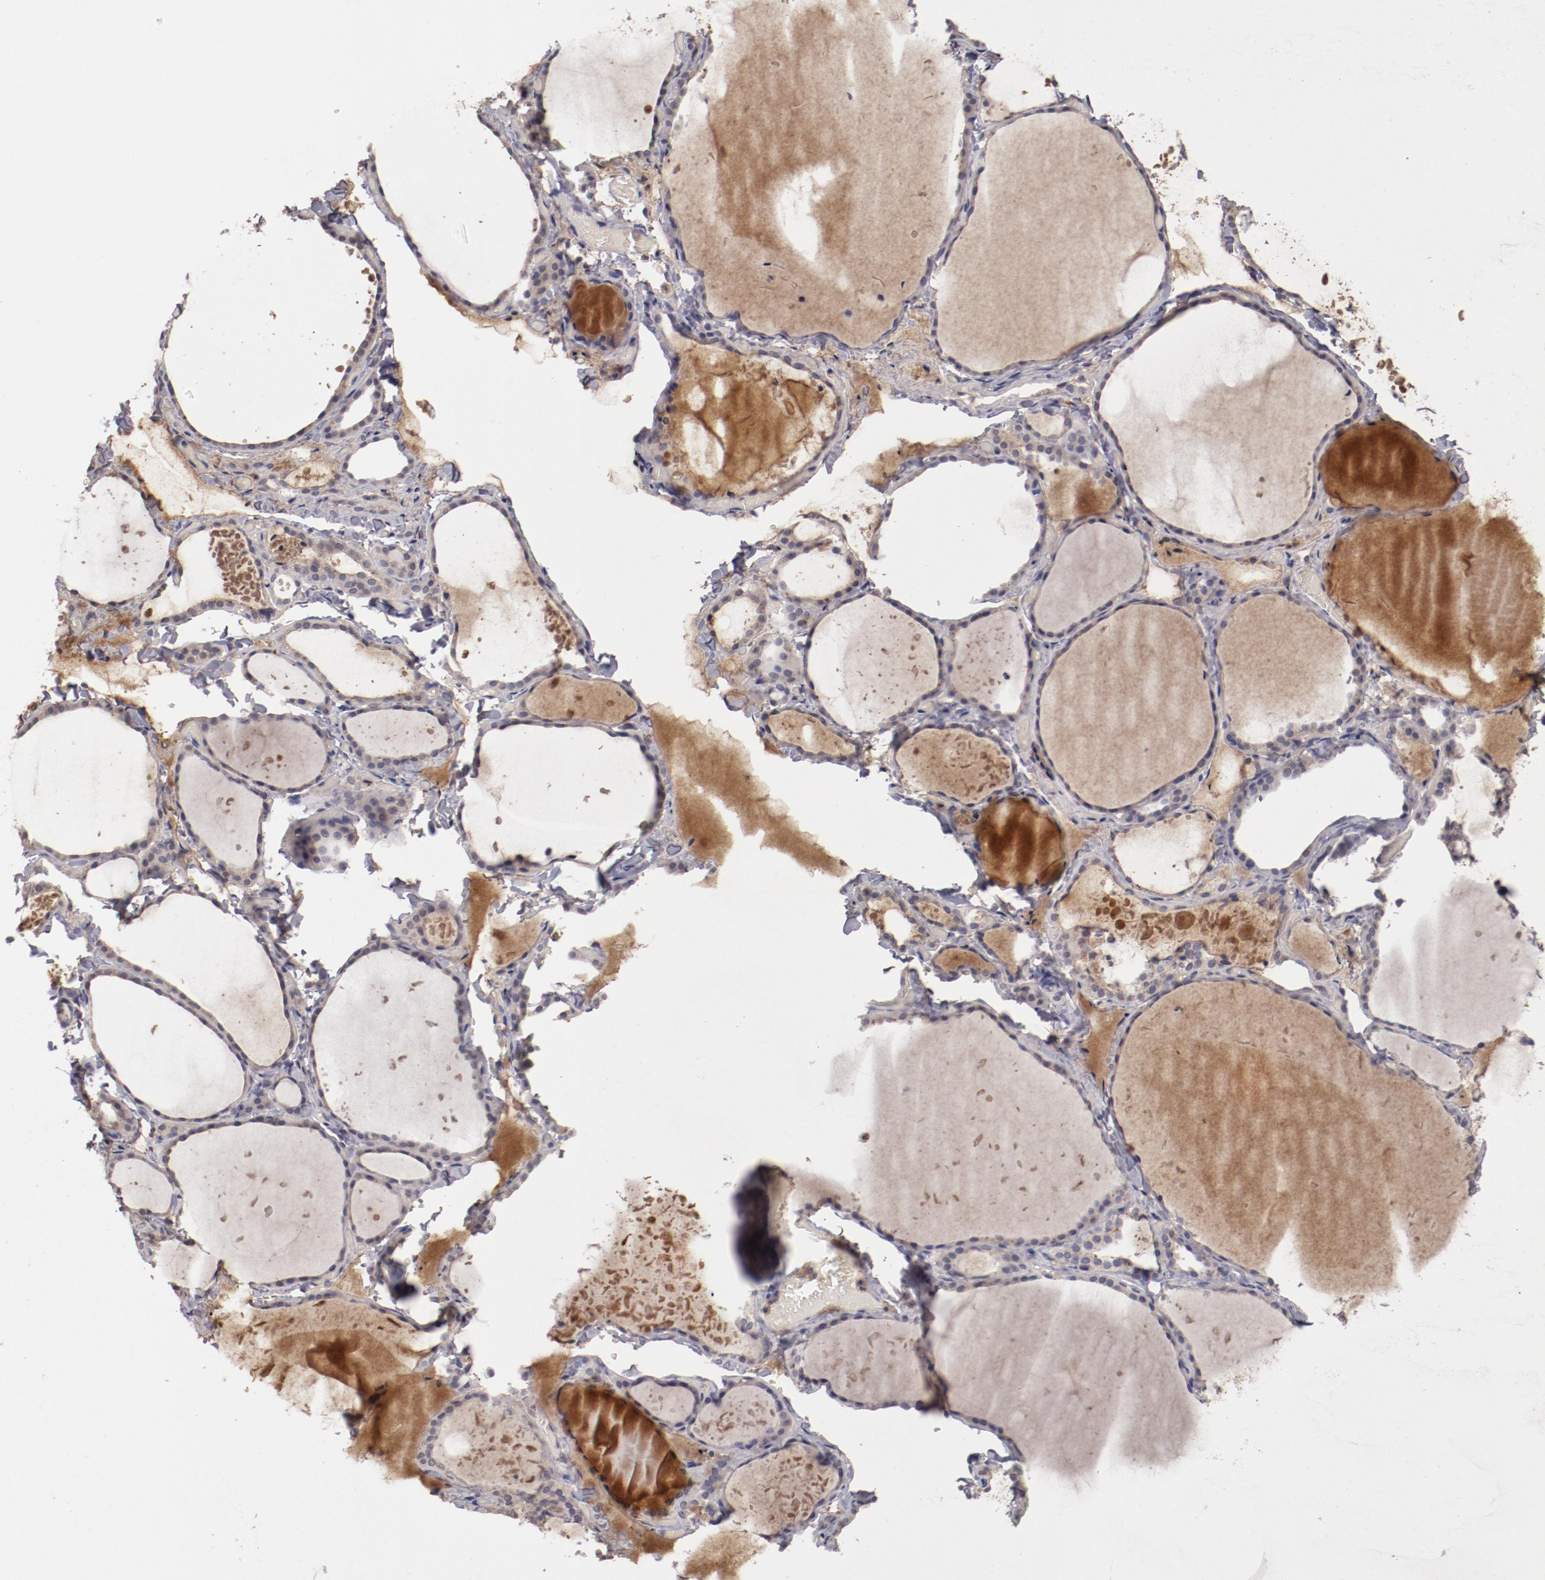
{"staining": {"intensity": "moderate", "quantity": "25%-75%", "location": "cytoplasmic/membranous"}, "tissue": "thyroid gland", "cell_type": "Glandular cells", "image_type": "normal", "snomed": [{"axis": "morphology", "description": "Normal tissue, NOS"}, {"axis": "topography", "description": "Thyroid gland"}], "caption": "The immunohistochemical stain labels moderate cytoplasmic/membranous positivity in glandular cells of benign thyroid gland.", "gene": "CP", "patient": {"sex": "female", "age": 22}}